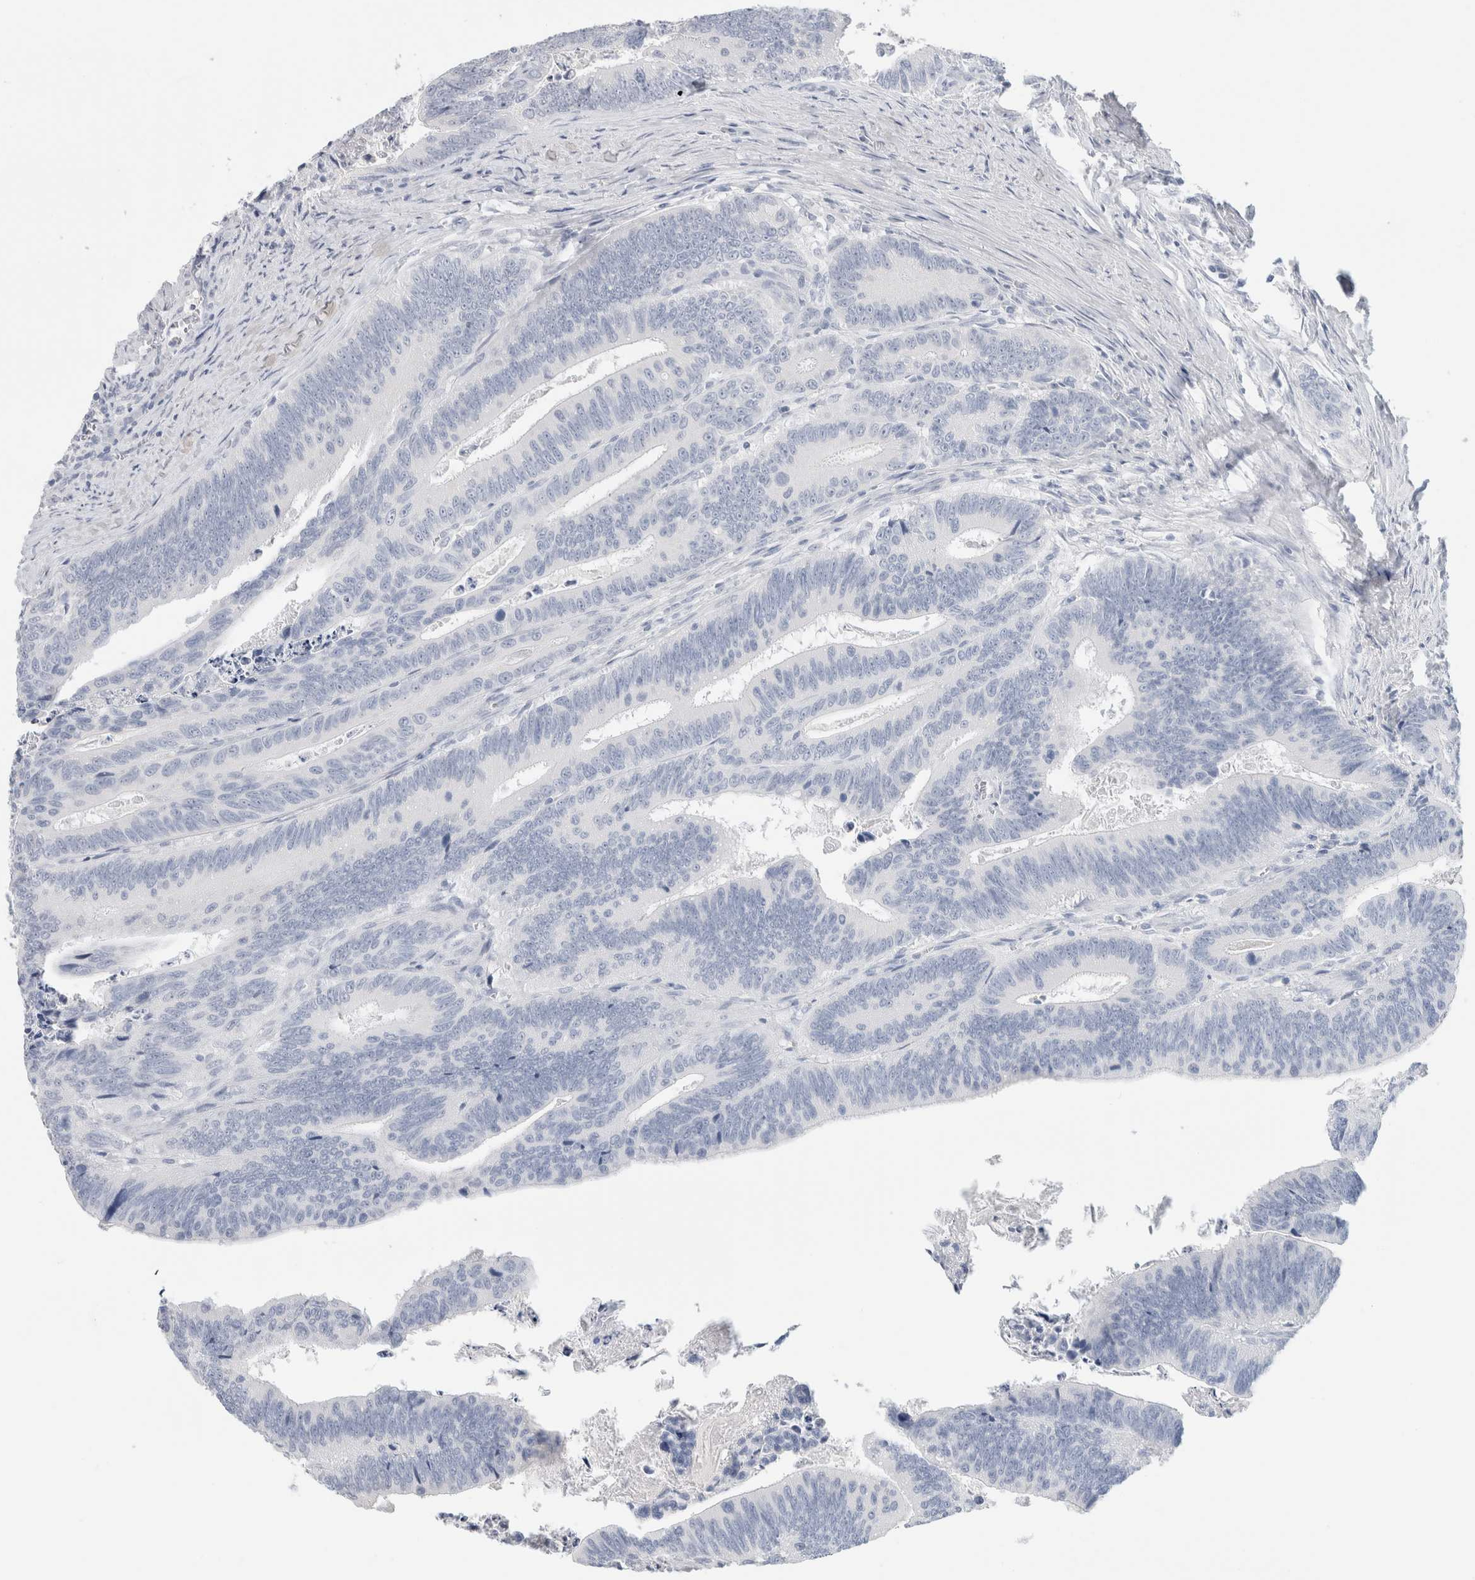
{"staining": {"intensity": "negative", "quantity": "none", "location": "none"}, "tissue": "colorectal cancer", "cell_type": "Tumor cells", "image_type": "cancer", "snomed": [{"axis": "morphology", "description": "Inflammation, NOS"}, {"axis": "morphology", "description": "Adenocarcinoma, NOS"}, {"axis": "topography", "description": "Colon"}], "caption": "Immunohistochemistry histopathology image of neoplastic tissue: human colorectal cancer (adenocarcinoma) stained with DAB (3,3'-diaminobenzidine) displays no significant protein positivity in tumor cells.", "gene": "BCAN", "patient": {"sex": "male", "age": 72}}